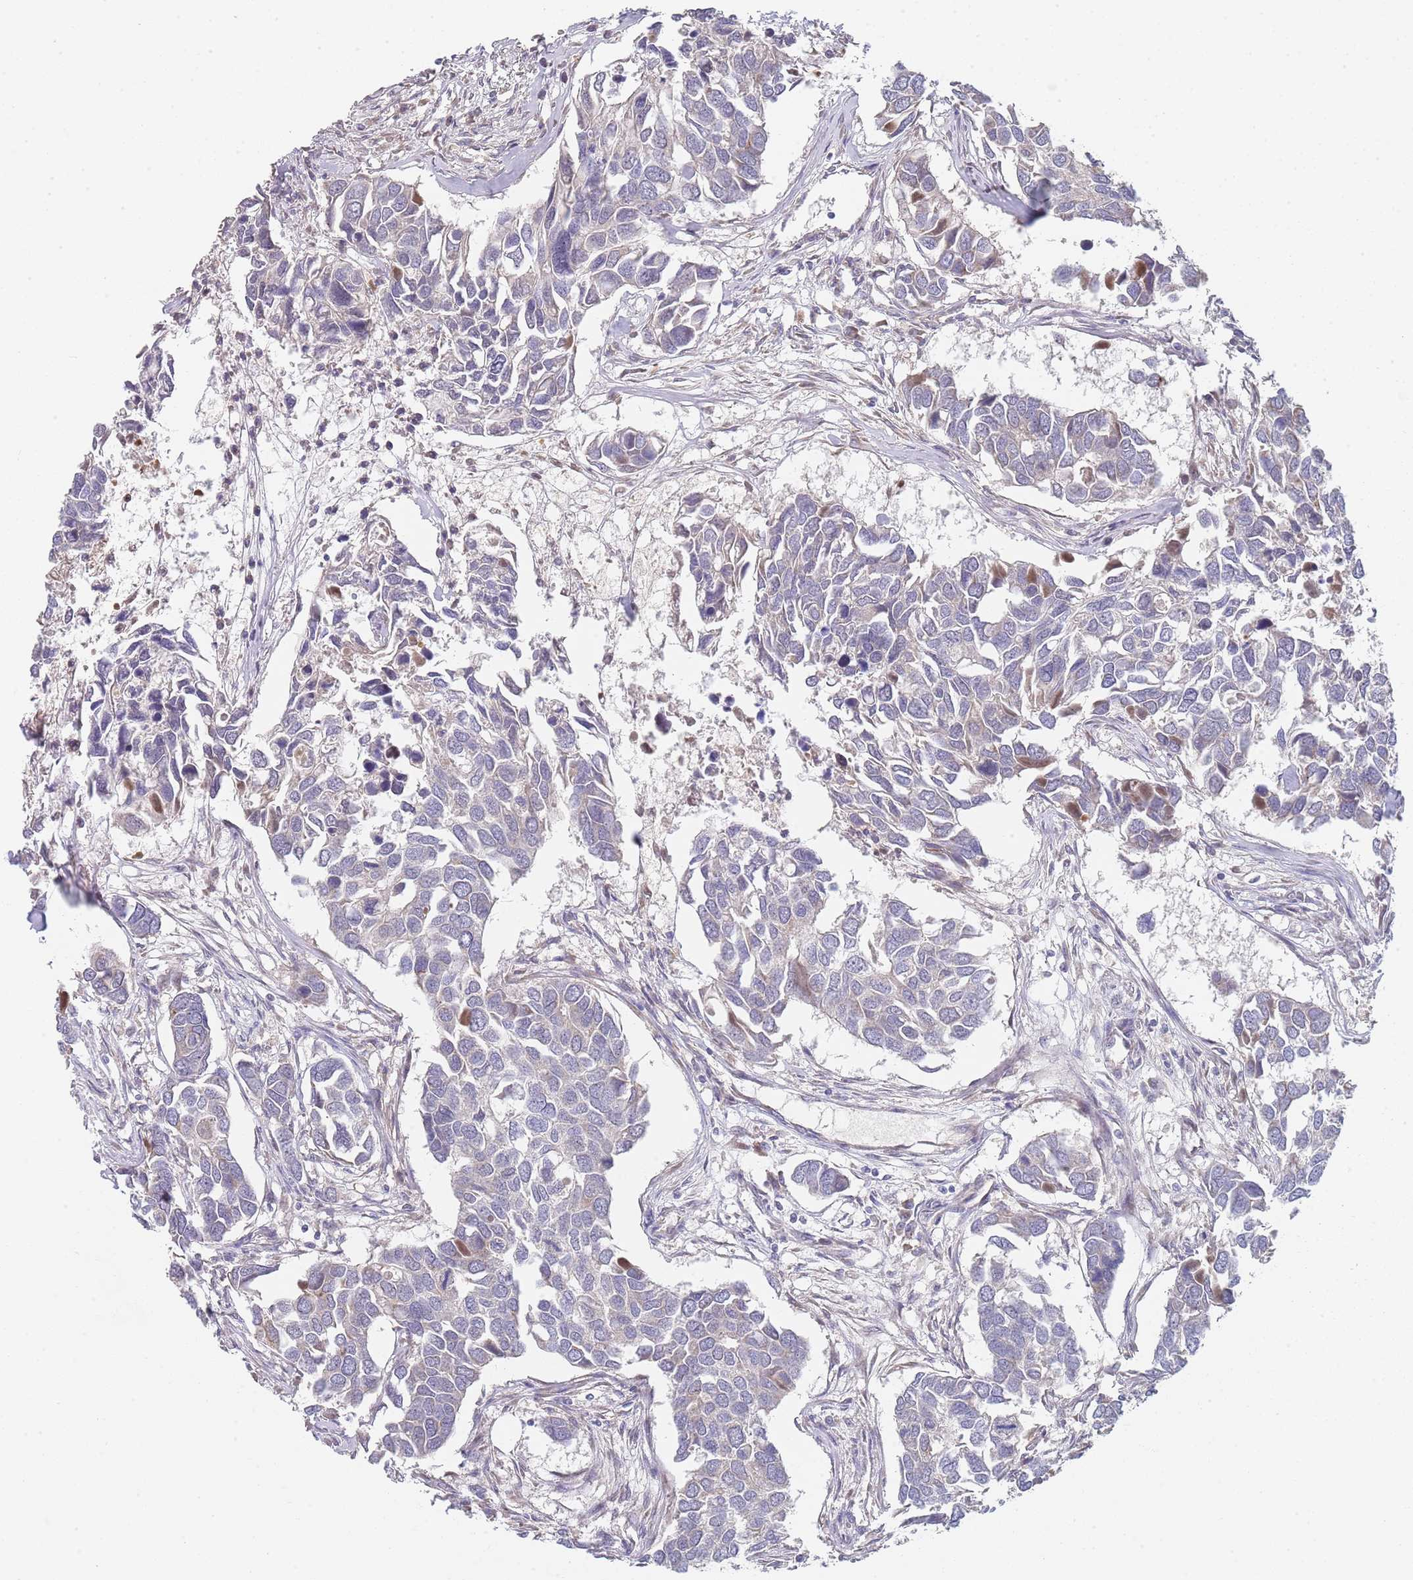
{"staining": {"intensity": "negative", "quantity": "none", "location": "none"}, "tissue": "breast cancer", "cell_type": "Tumor cells", "image_type": "cancer", "snomed": [{"axis": "morphology", "description": "Duct carcinoma"}, {"axis": "topography", "description": "Breast"}], "caption": "Tumor cells show no significant positivity in breast cancer.", "gene": "B4GALT4", "patient": {"sex": "female", "age": 83}}